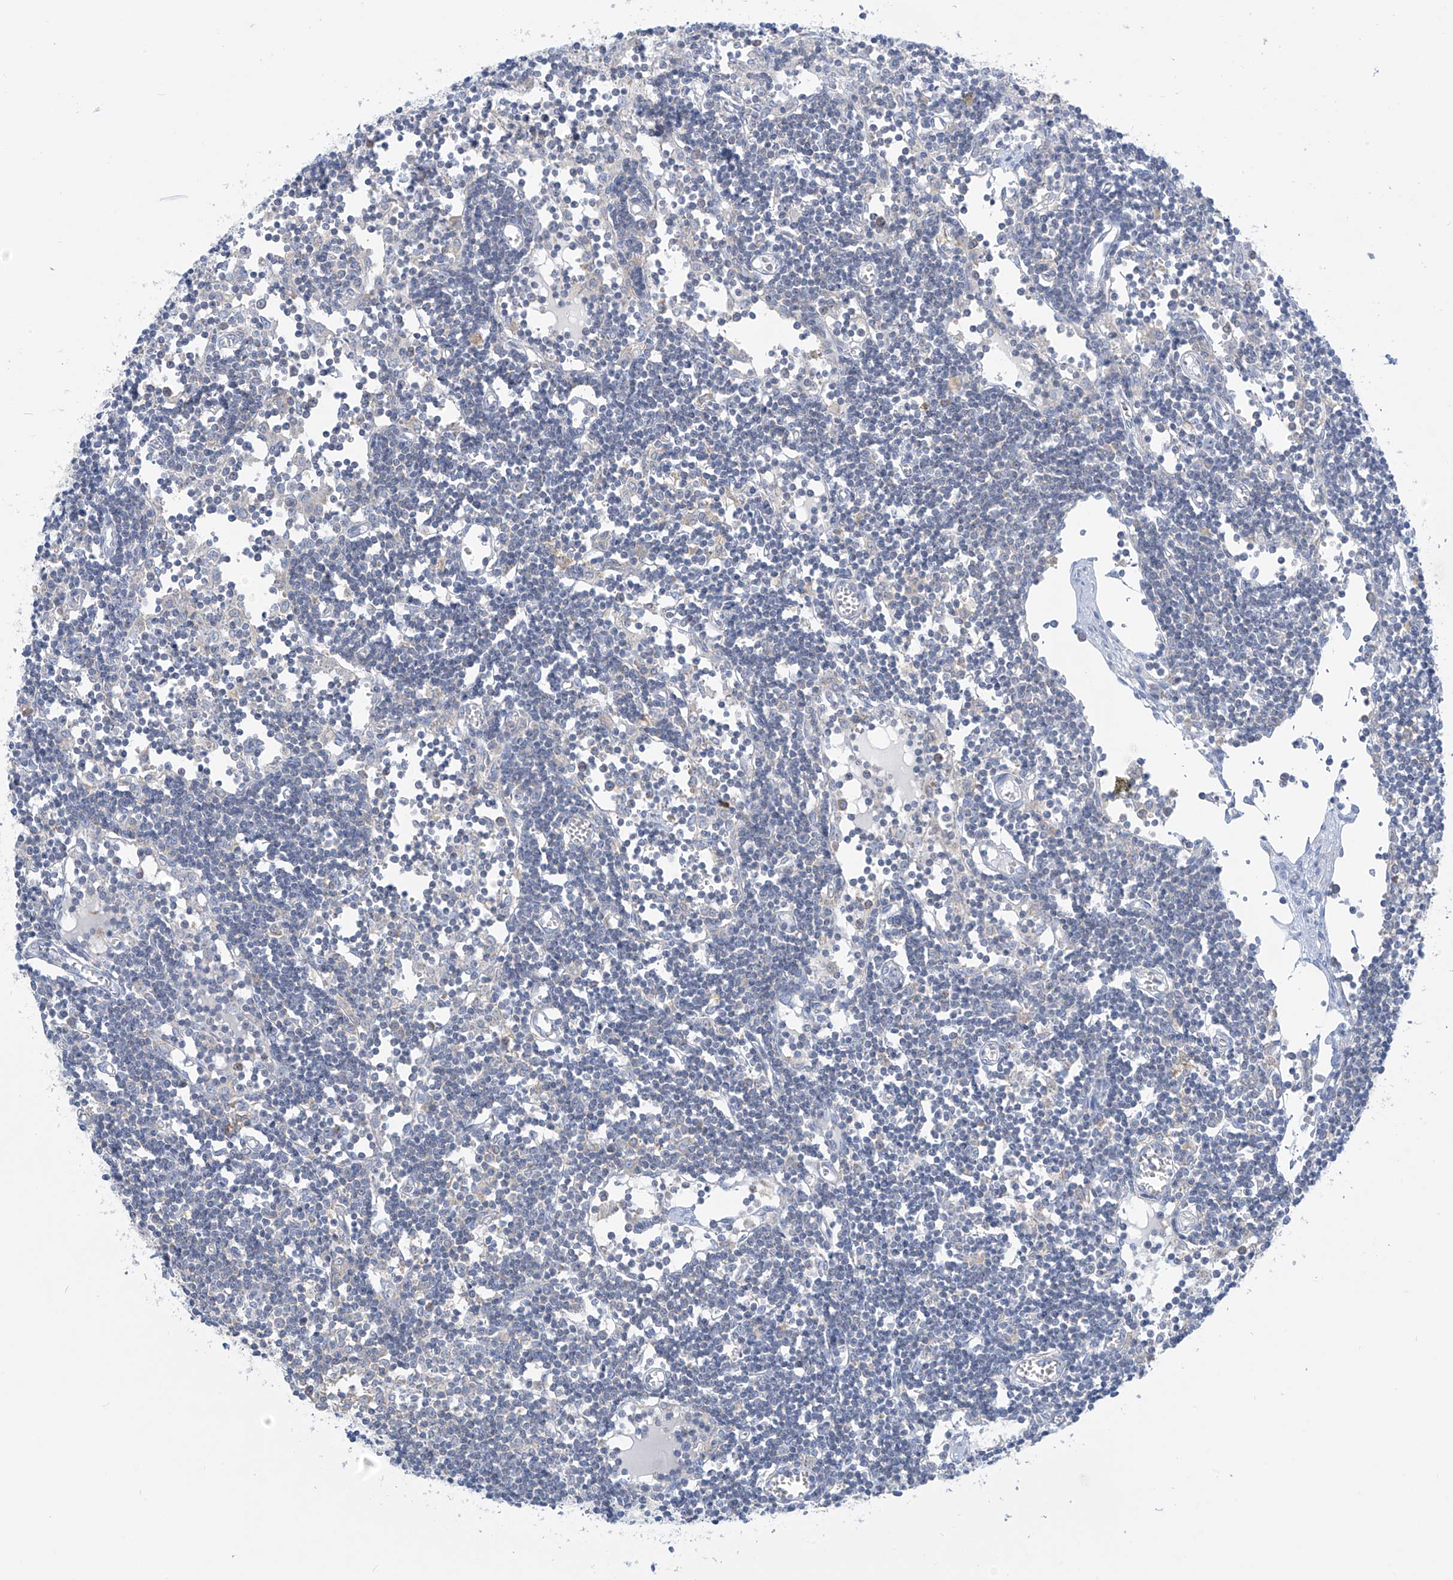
{"staining": {"intensity": "negative", "quantity": "none", "location": "none"}, "tissue": "lymph node", "cell_type": "Germinal center cells", "image_type": "normal", "snomed": [{"axis": "morphology", "description": "Normal tissue, NOS"}, {"axis": "topography", "description": "Lymph node"}], "caption": "Immunohistochemical staining of unremarkable human lymph node reveals no significant staining in germinal center cells. Nuclei are stained in blue.", "gene": "SLC6A12", "patient": {"sex": "female", "age": 11}}